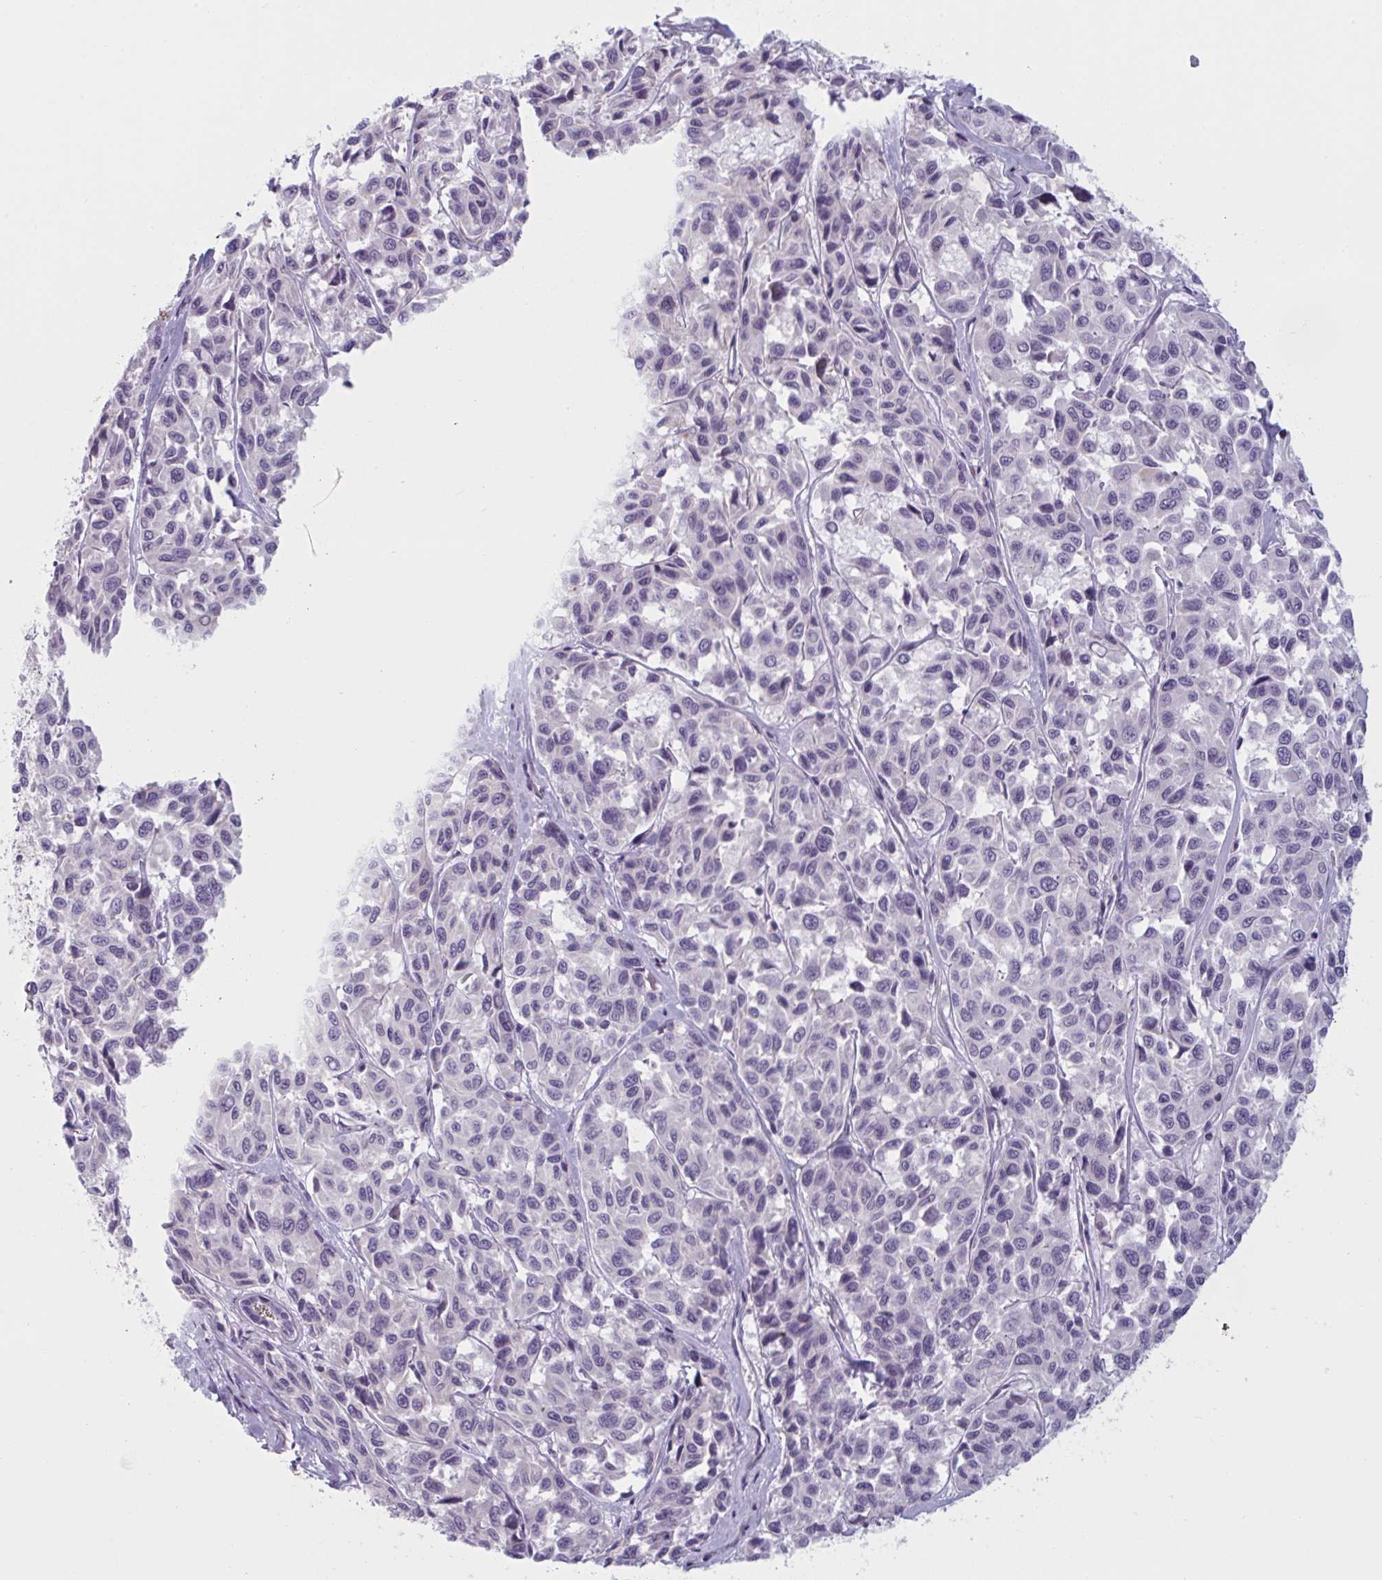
{"staining": {"intensity": "negative", "quantity": "none", "location": "none"}, "tissue": "melanoma", "cell_type": "Tumor cells", "image_type": "cancer", "snomed": [{"axis": "morphology", "description": "Malignant melanoma, NOS"}, {"axis": "topography", "description": "Skin"}], "caption": "A photomicrograph of human malignant melanoma is negative for staining in tumor cells. (DAB IHC visualized using brightfield microscopy, high magnification).", "gene": "OR1L3", "patient": {"sex": "female", "age": 66}}